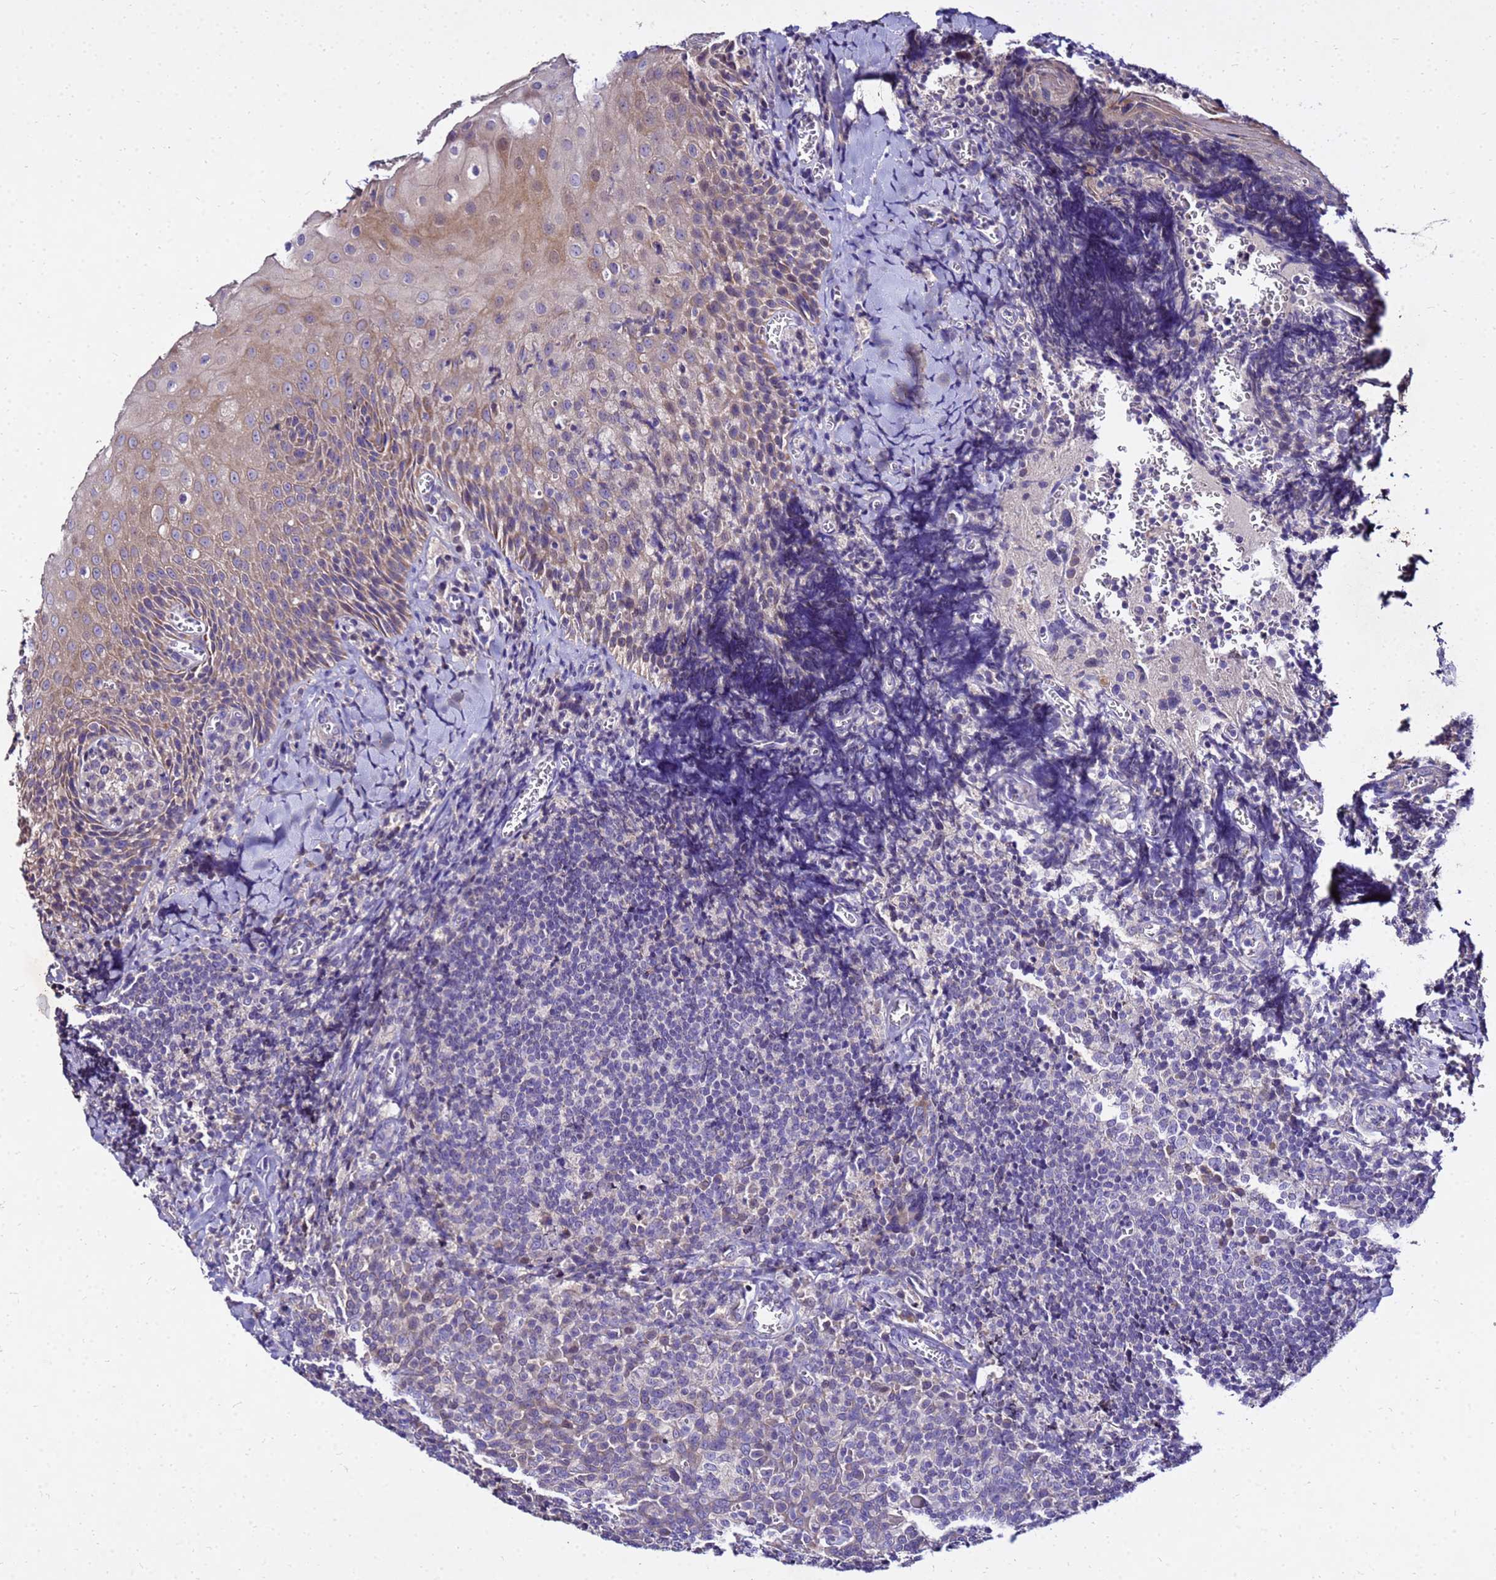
{"staining": {"intensity": "negative", "quantity": "none", "location": "none"}, "tissue": "tonsil", "cell_type": "Germinal center cells", "image_type": "normal", "snomed": [{"axis": "morphology", "description": "Normal tissue, NOS"}, {"axis": "topography", "description": "Tonsil"}], "caption": "This is an IHC image of benign human tonsil. There is no staining in germinal center cells.", "gene": "COX14", "patient": {"sex": "male", "age": 27}}